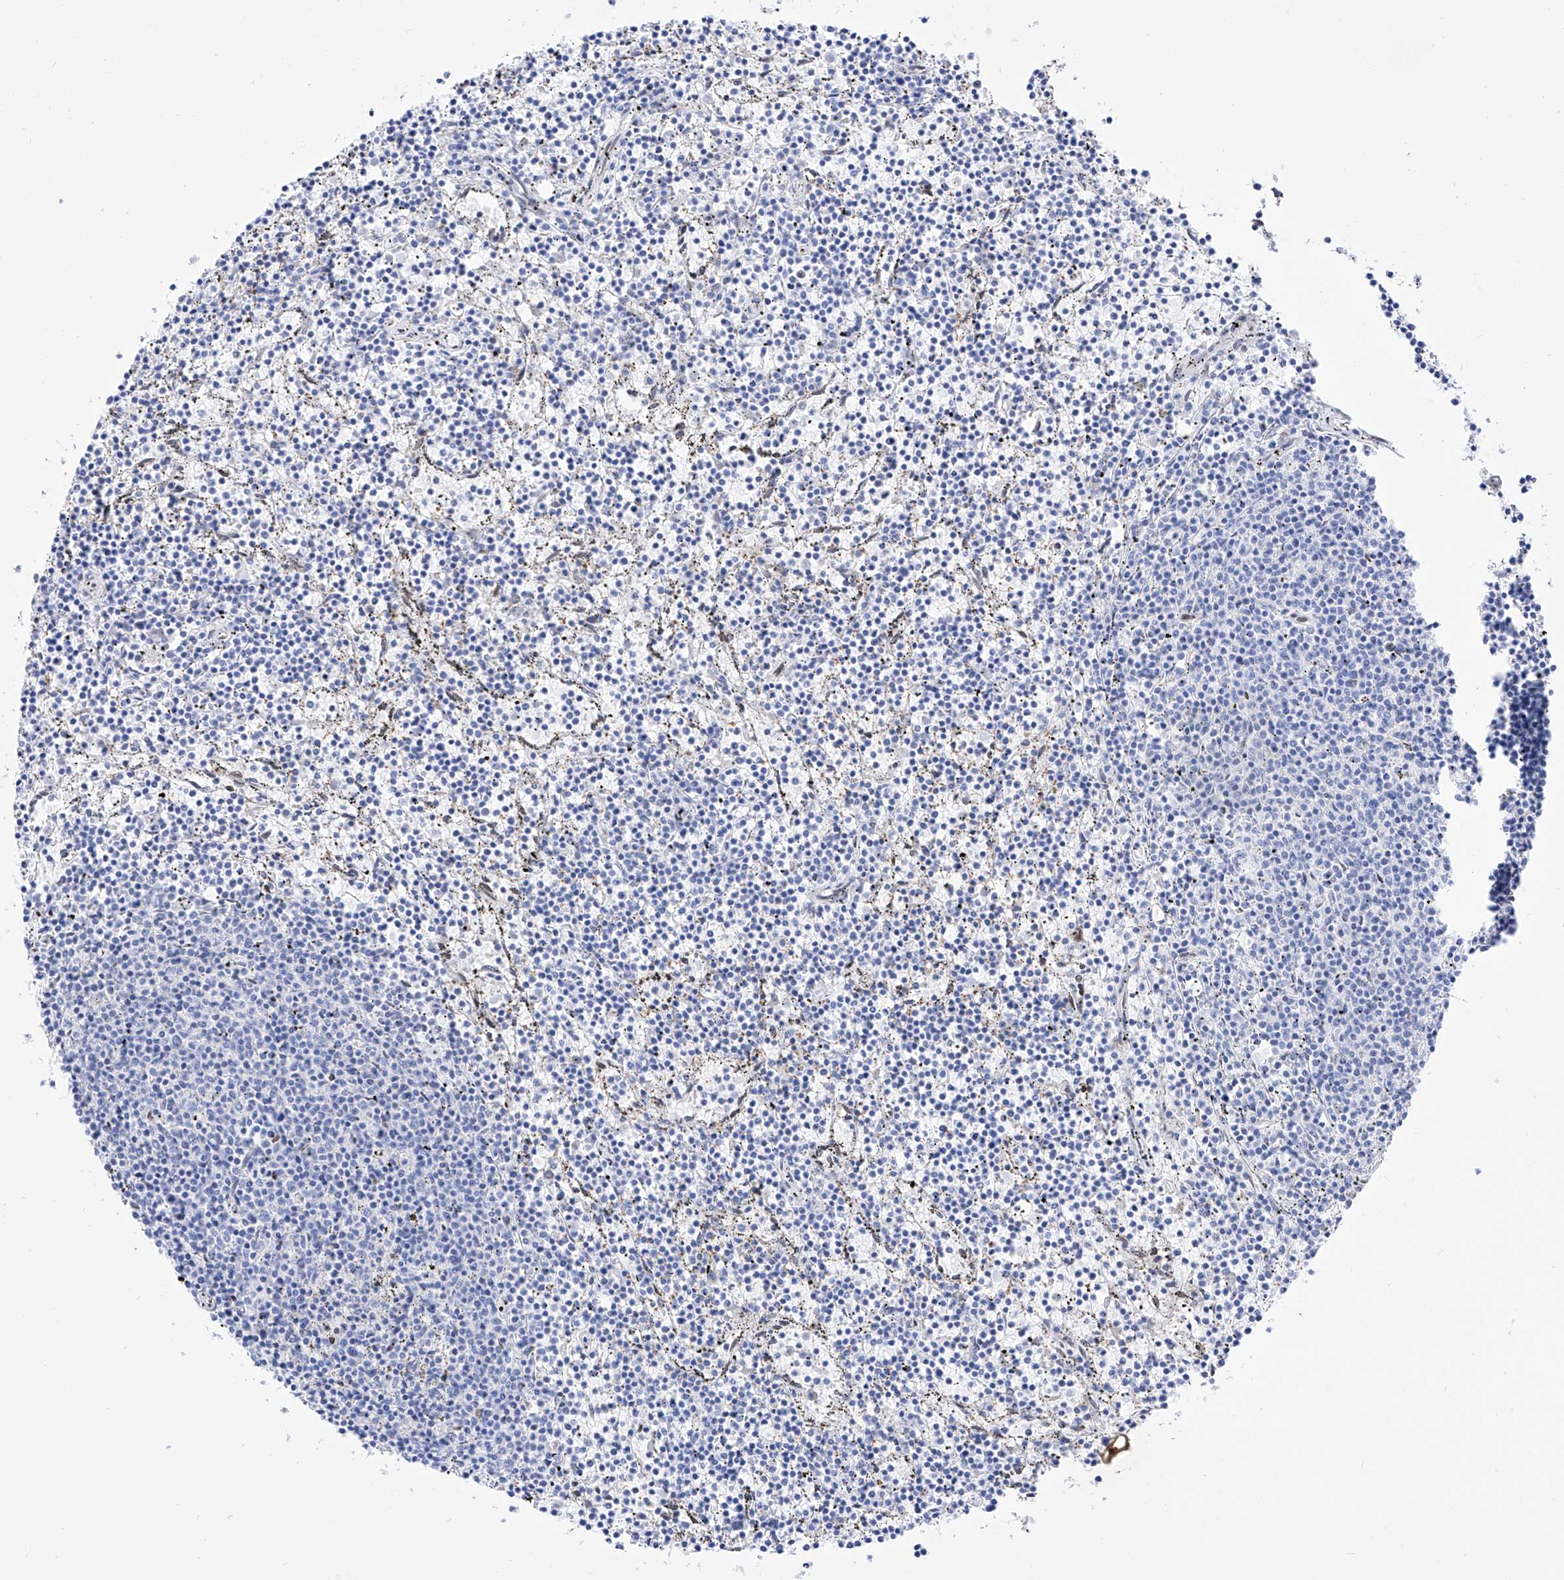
{"staining": {"intensity": "negative", "quantity": "none", "location": "none"}, "tissue": "lymphoma", "cell_type": "Tumor cells", "image_type": "cancer", "snomed": [{"axis": "morphology", "description": "Malignant lymphoma, non-Hodgkin's type, Low grade"}, {"axis": "topography", "description": "Spleen"}], "caption": "This is an IHC histopathology image of human lymphoma. There is no staining in tumor cells.", "gene": "LCLAT1", "patient": {"sex": "female", "age": 50}}